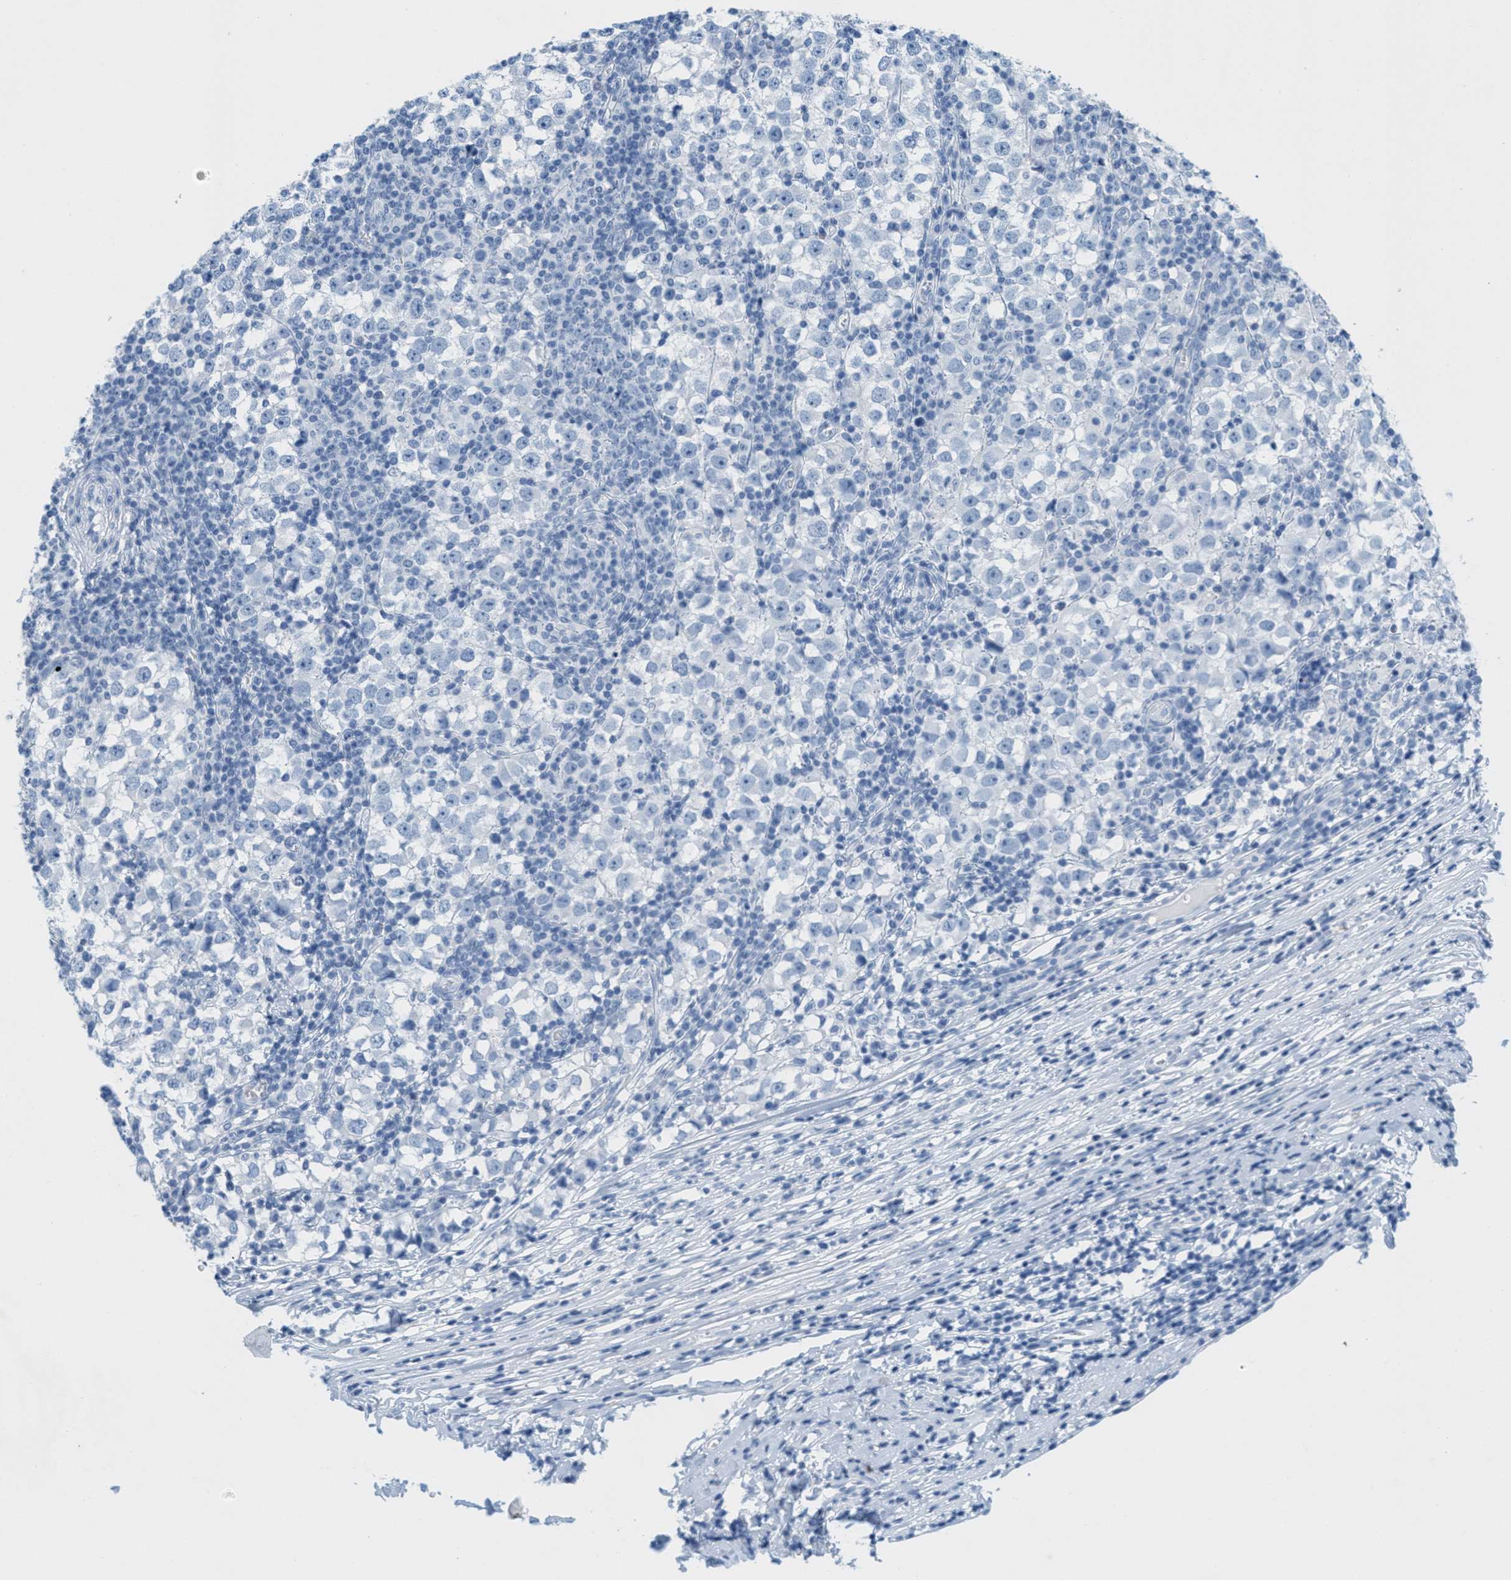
{"staining": {"intensity": "negative", "quantity": "none", "location": "none"}, "tissue": "testis cancer", "cell_type": "Tumor cells", "image_type": "cancer", "snomed": [{"axis": "morphology", "description": "Seminoma, NOS"}, {"axis": "topography", "description": "Testis"}], "caption": "The micrograph displays no significant staining in tumor cells of testis seminoma.", "gene": "GPM6A", "patient": {"sex": "male", "age": 65}}